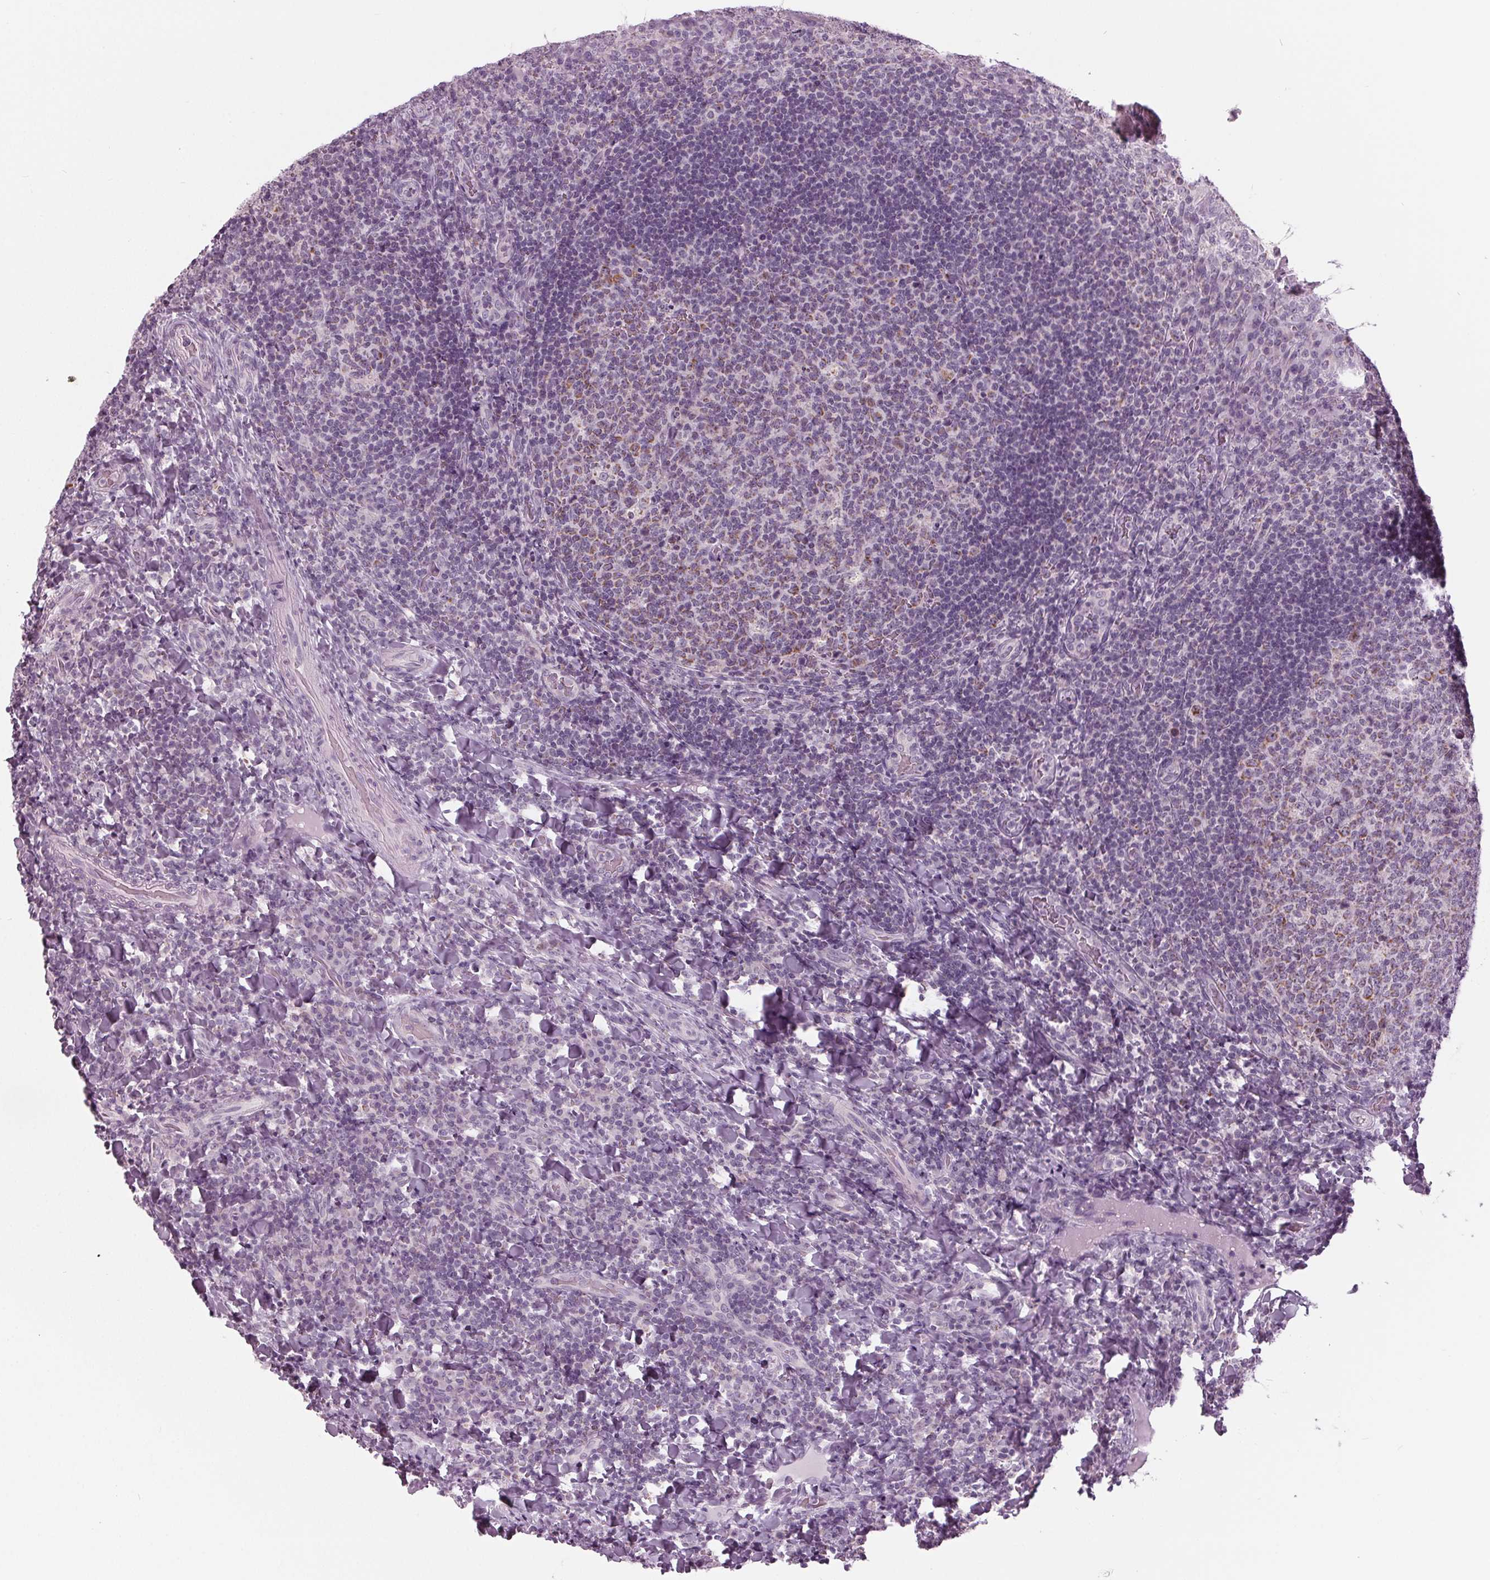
{"staining": {"intensity": "moderate", "quantity": "25%-75%", "location": "cytoplasmic/membranous"}, "tissue": "tonsil", "cell_type": "Germinal center cells", "image_type": "normal", "snomed": [{"axis": "morphology", "description": "Normal tissue, NOS"}, {"axis": "topography", "description": "Tonsil"}], "caption": "Moderate cytoplasmic/membranous protein expression is present in about 25%-75% of germinal center cells in tonsil.", "gene": "SAMD4A", "patient": {"sex": "male", "age": 17}}